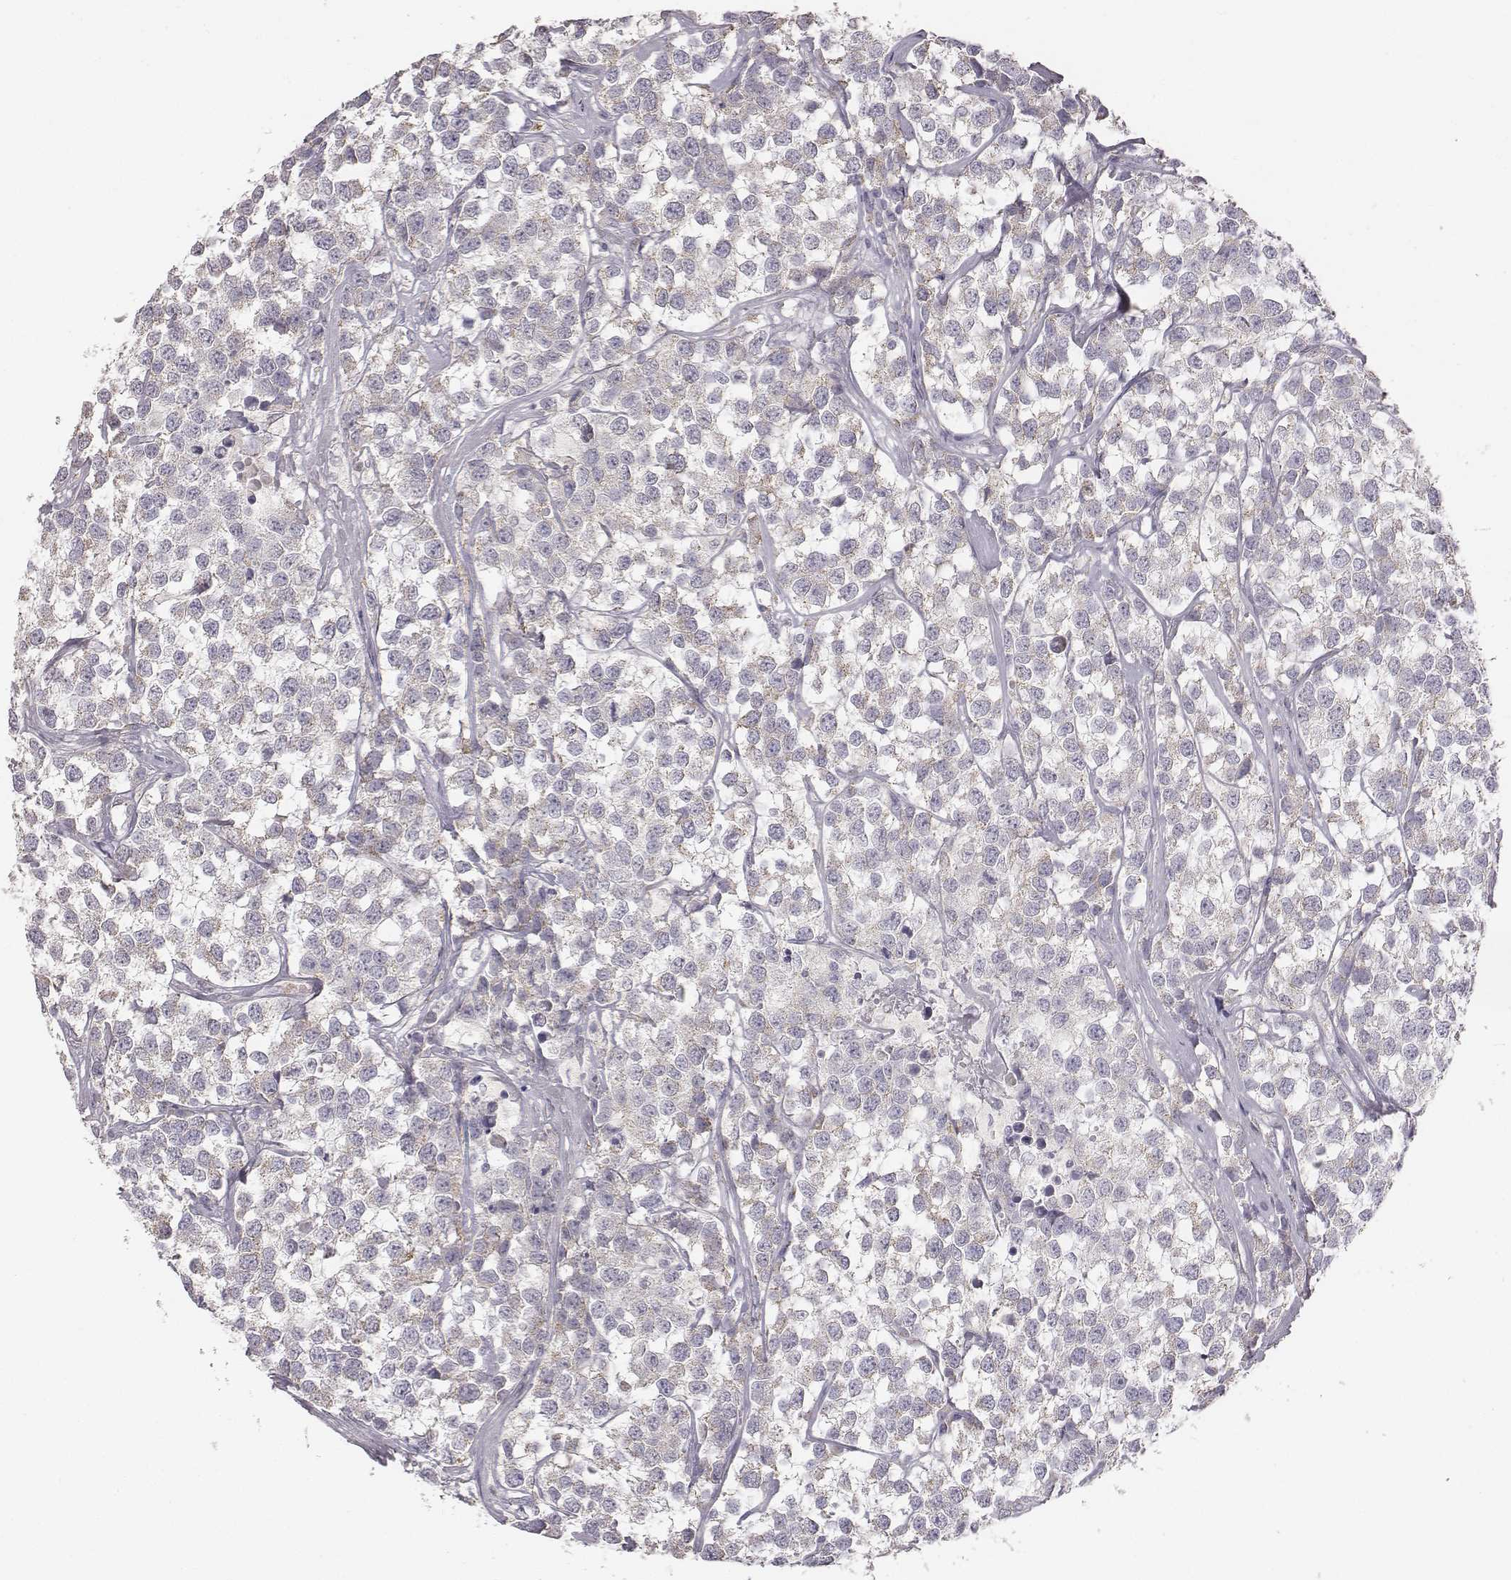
{"staining": {"intensity": "negative", "quantity": "none", "location": "none"}, "tissue": "testis cancer", "cell_type": "Tumor cells", "image_type": "cancer", "snomed": [{"axis": "morphology", "description": "Seminoma, NOS"}, {"axis": "topography", "description": "Testis"}], "caption": "Immunohistochemical staining of human testis seminoma exhibits no significant expression in tumor cells. (Stains: DAB (3,3'-diaminobenzidine) immunohistochemistry with hematoxylin counter stain, Microscopy: brightfield microscopy at high magnification).", "gene": "ABCD3", "patient": {"sex": "male", "age": 59}}